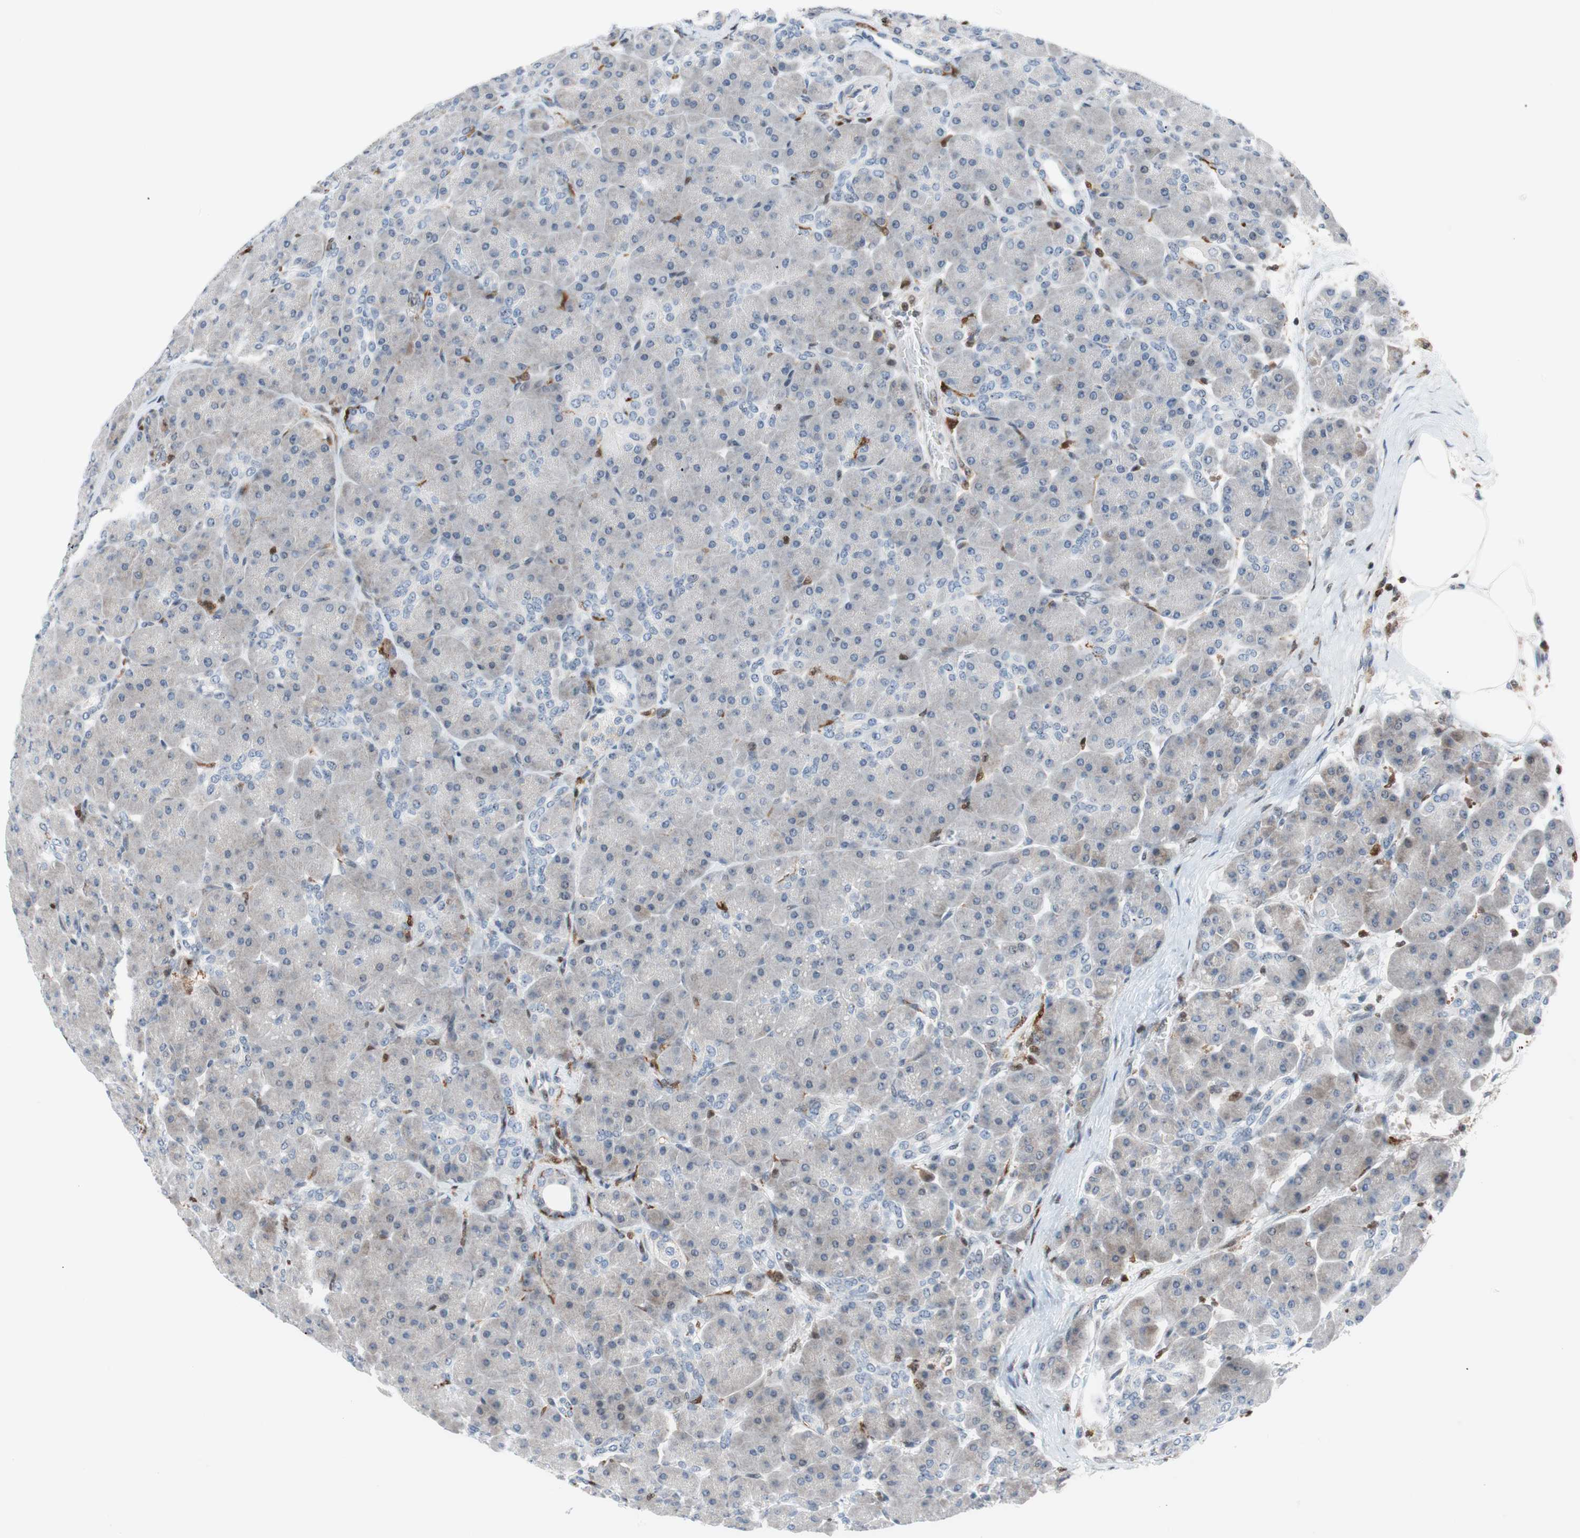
{"staining": {"intensity": "weak", "quantity": "25%-75%", "location": "cytoplasmic/membranous,nuclear"}, "tissue": "pancreas", "cell_type": "Exocrine glandular cells", "image_type": "normal", "snomed": [{"axis": "morphology", "description": "Normal tissue, NOS"}, {"axis": "topography", "description": "Pancreas"}], "caption": "This is a photomicrograph of IHC staining of normal pancreas, which shows weak staining in the cytoplasmic/membranous,nuclear of exocrine glandular cells.", "gene": "RGS10", "patient": {"sex": "male", "age": 66}}